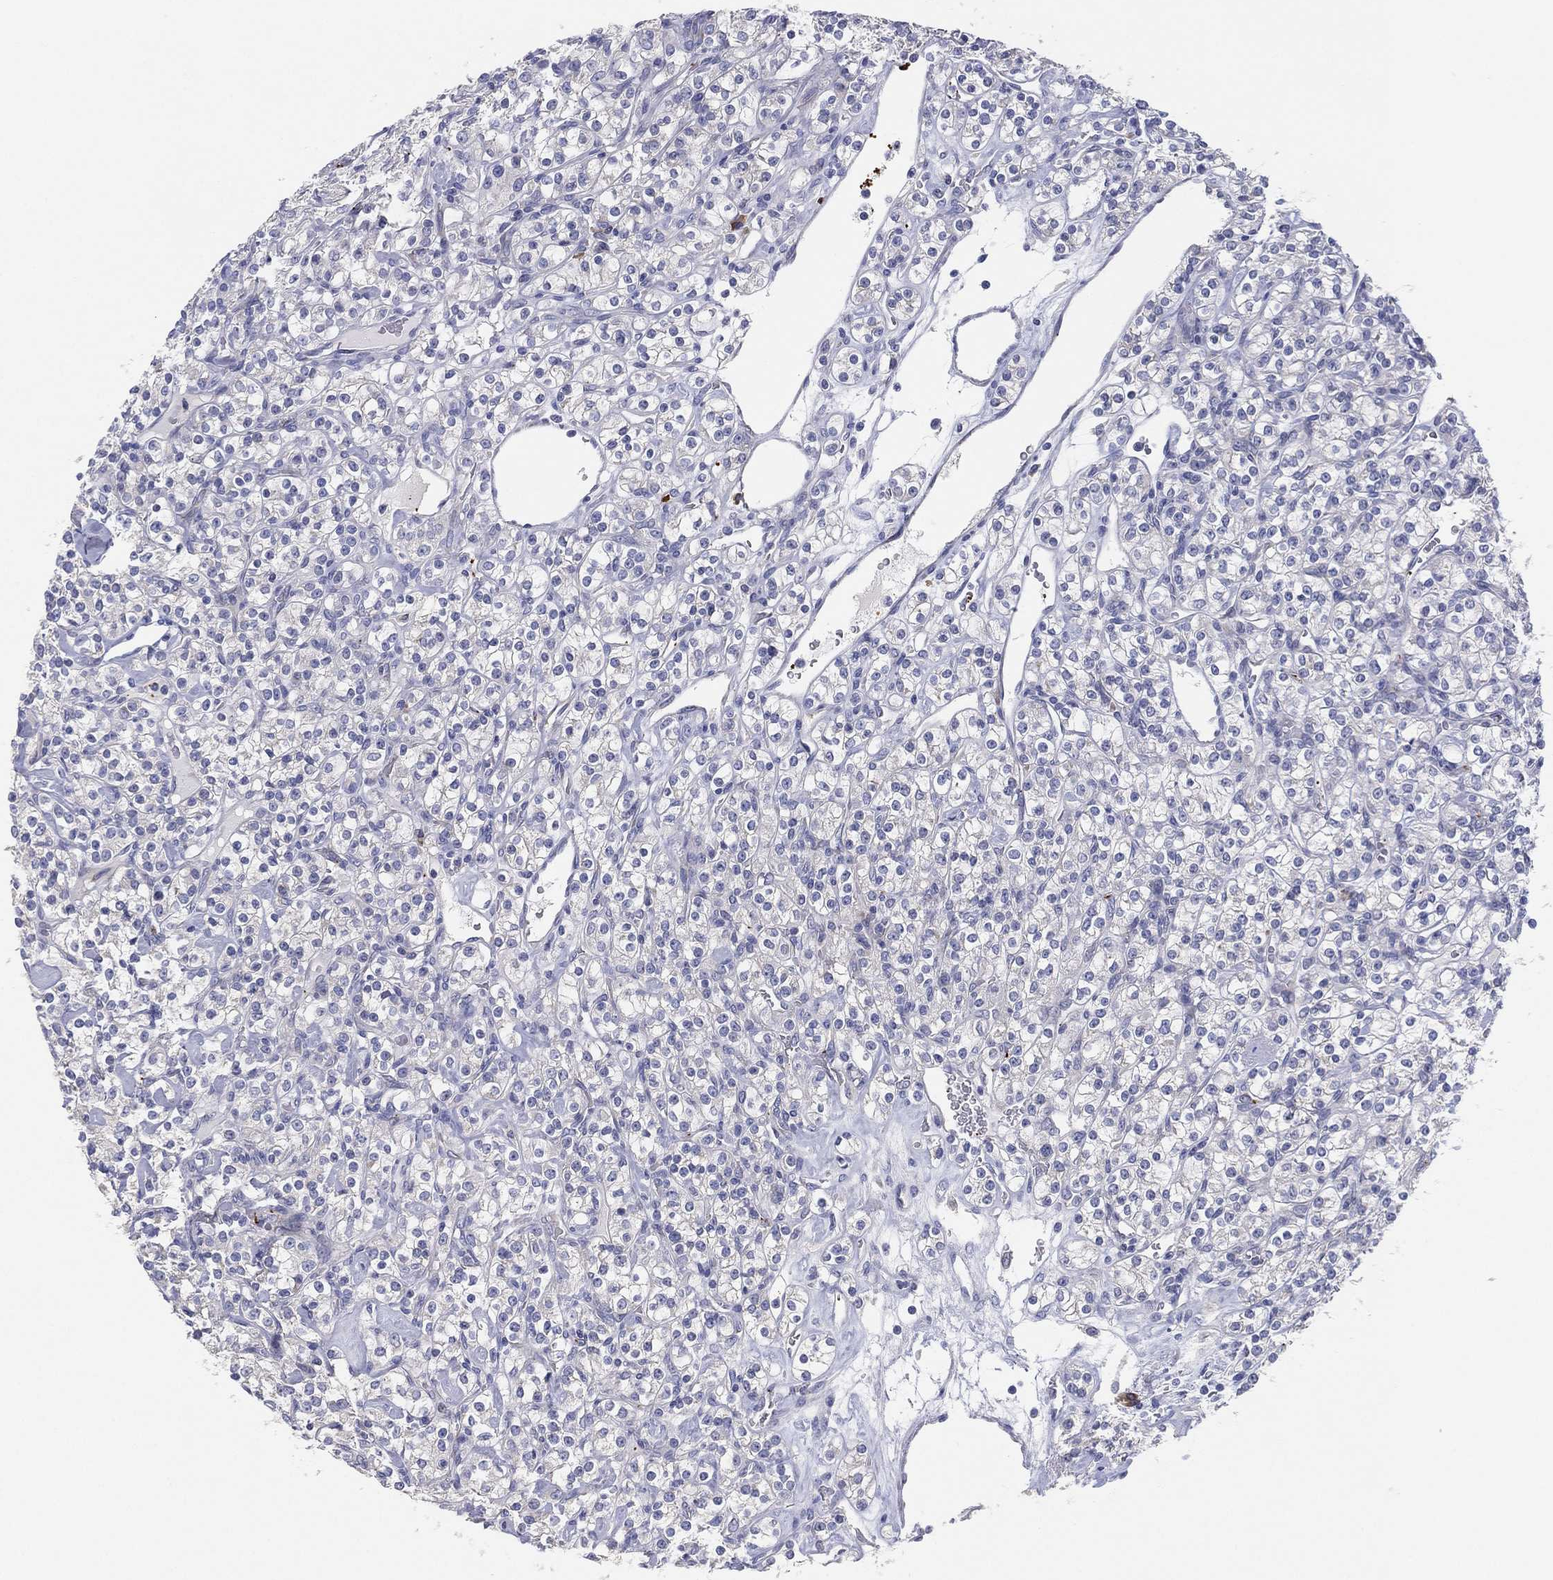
{"staining": {"intensity": "negative", "quantity": "none", "location": "none"}, "tissue": "renal cancer", "cell_type": "Tumor cells", "image_type": "cancer", "snomed": [{"axis": "morphology", "description": "Adenocarcinoma, NOS"}, {"axis": "topography", "description": "Kidney"}], "caption": "A histopathology image of renal adenocarcinoma stained for a protein shows no brown staining in tumor cells. Brightfield microscopy of IHC stained with DAB (brown) and hematoxylin (blue), captured at high magnification.", "gene": "TMEM40", "patient": {"sex": "male", "age": 77}}